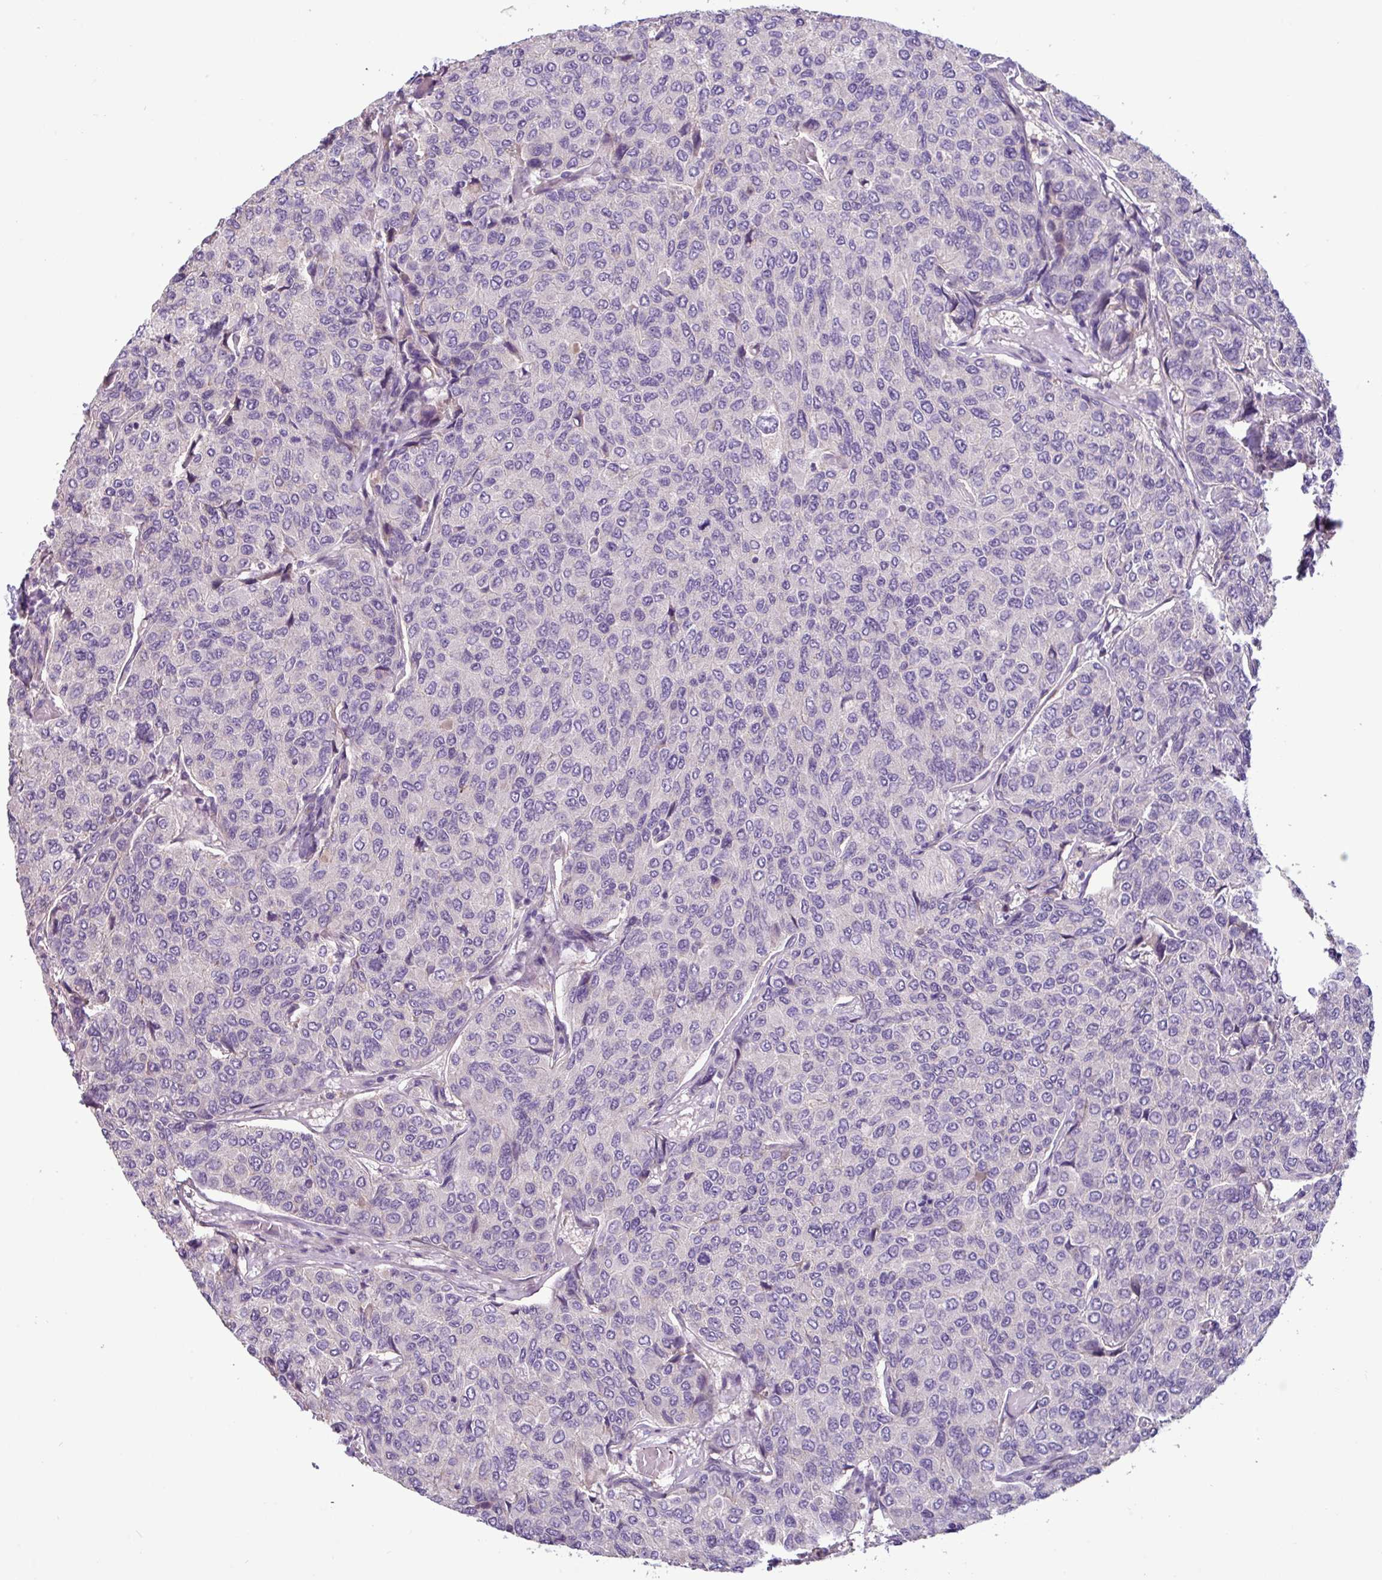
{"staining": {"intensity": "negative", "quantity": "none", "location": "none"}, "tissue": "breast cancer", "cell_type": "Tumor cells", "image_type": "cancer", "snomed": [{"axis": "morphology", "description": "Duct carcinoma"}, {"axis": "topography", "description": "Breast"}], "caption": "Immunohistochemistry micrograph of breast cancer stained for a protein (brown), which shows no expression in tumor cells.", "gene": "PNLDC1", "patient": {"sex": "female", "age": 55}}